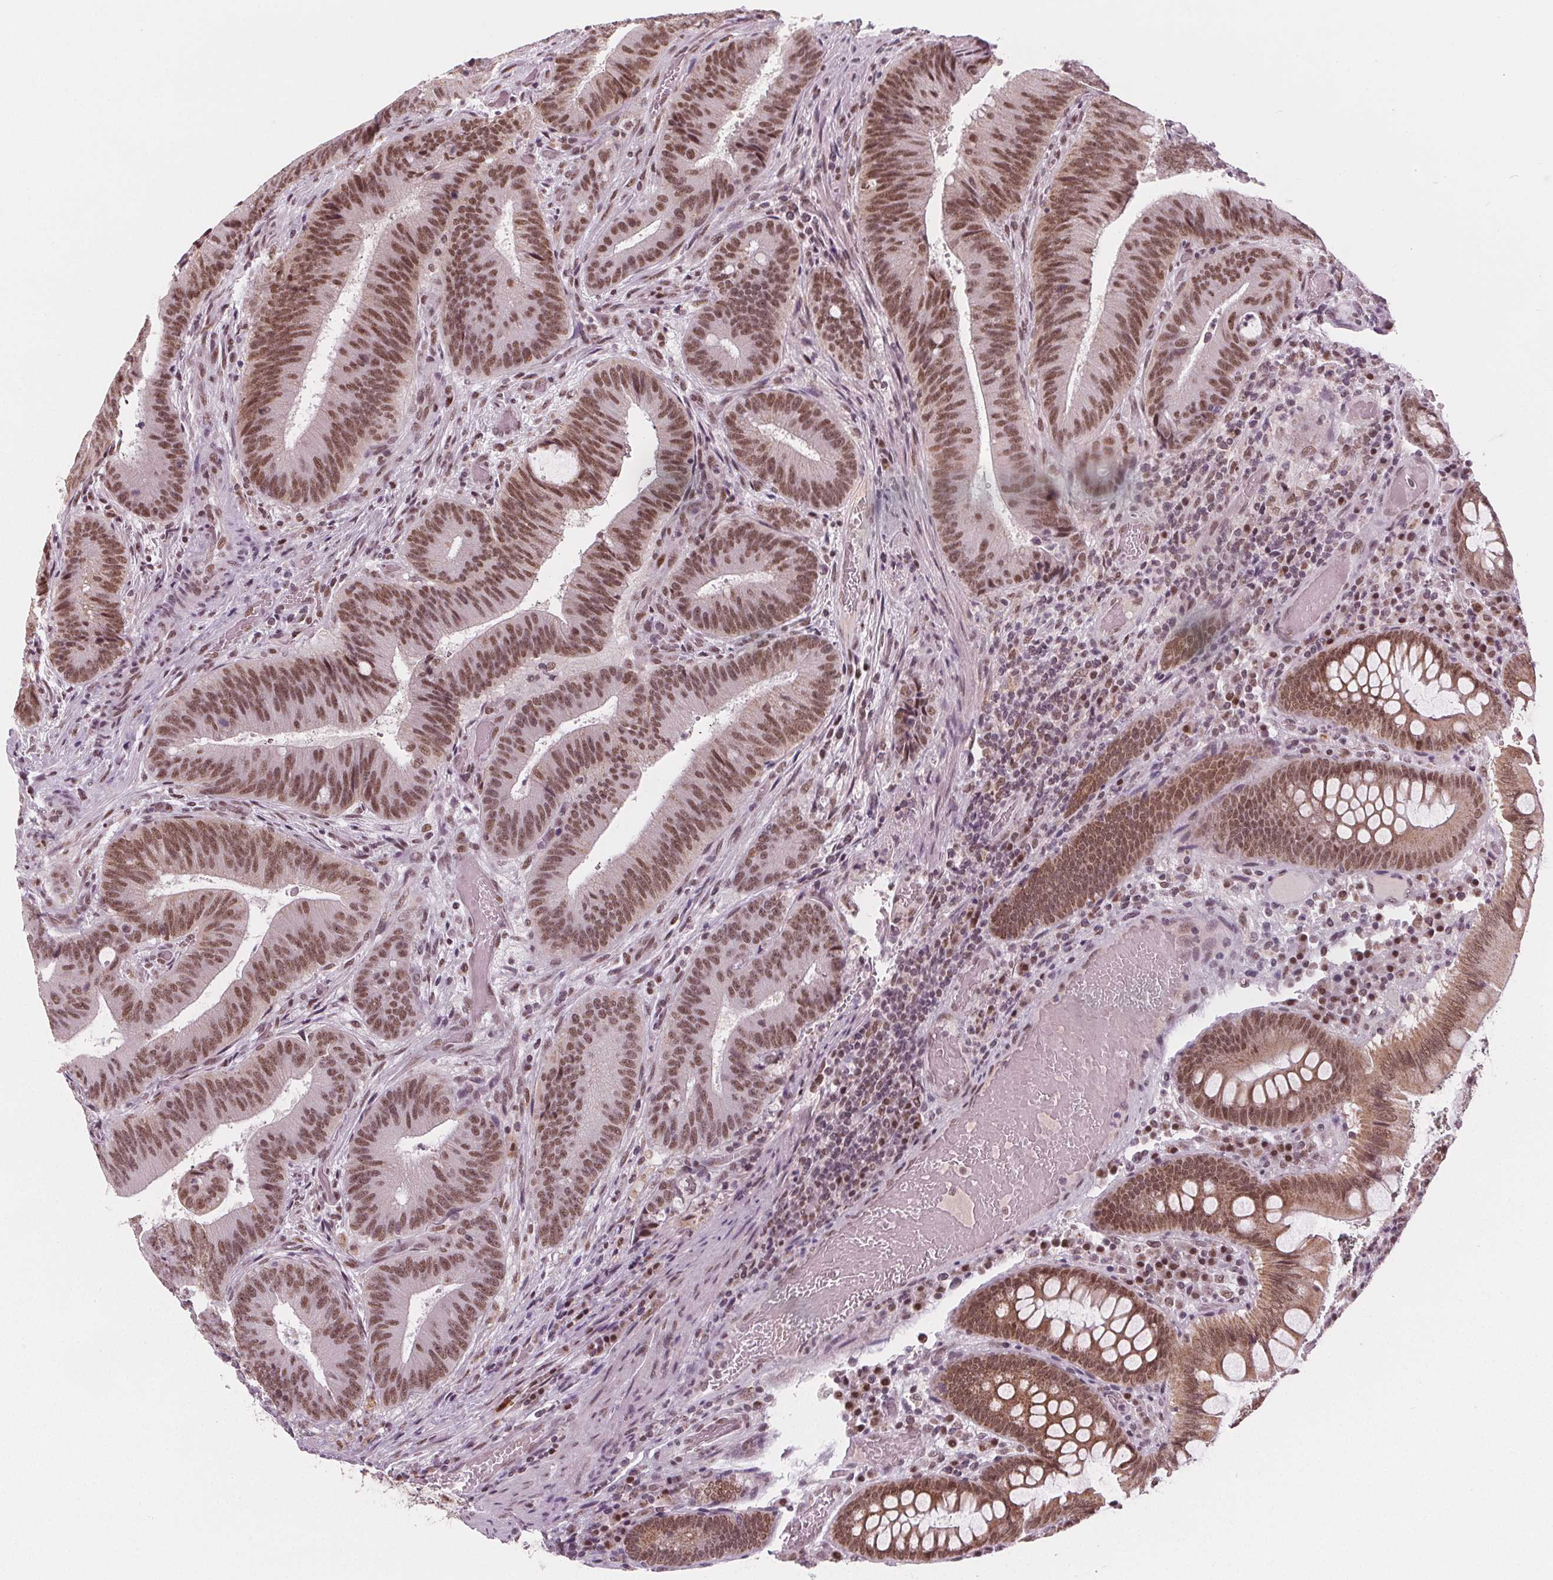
{"staining": {"intensity": "moderate", "quantity": ">75%", "location": "nuclear"}, "tissue": "colorectal cancer", "cell_type": "Tumor cells", "image_type": "cancer", "snomed": [{"axis": "morphology", "description": "Adenocarcinoma, NOS"}, {"axis": "topography", "description": "Colon"}], "caption": "Immunohistochemical staining of colorectal cancer (adenocarcinoma) demonstrates moderate nuclear protein staining in about >75% of tumor cells.", "gene": "DPM2", "patient": {"sex": "female", "age": 43}}